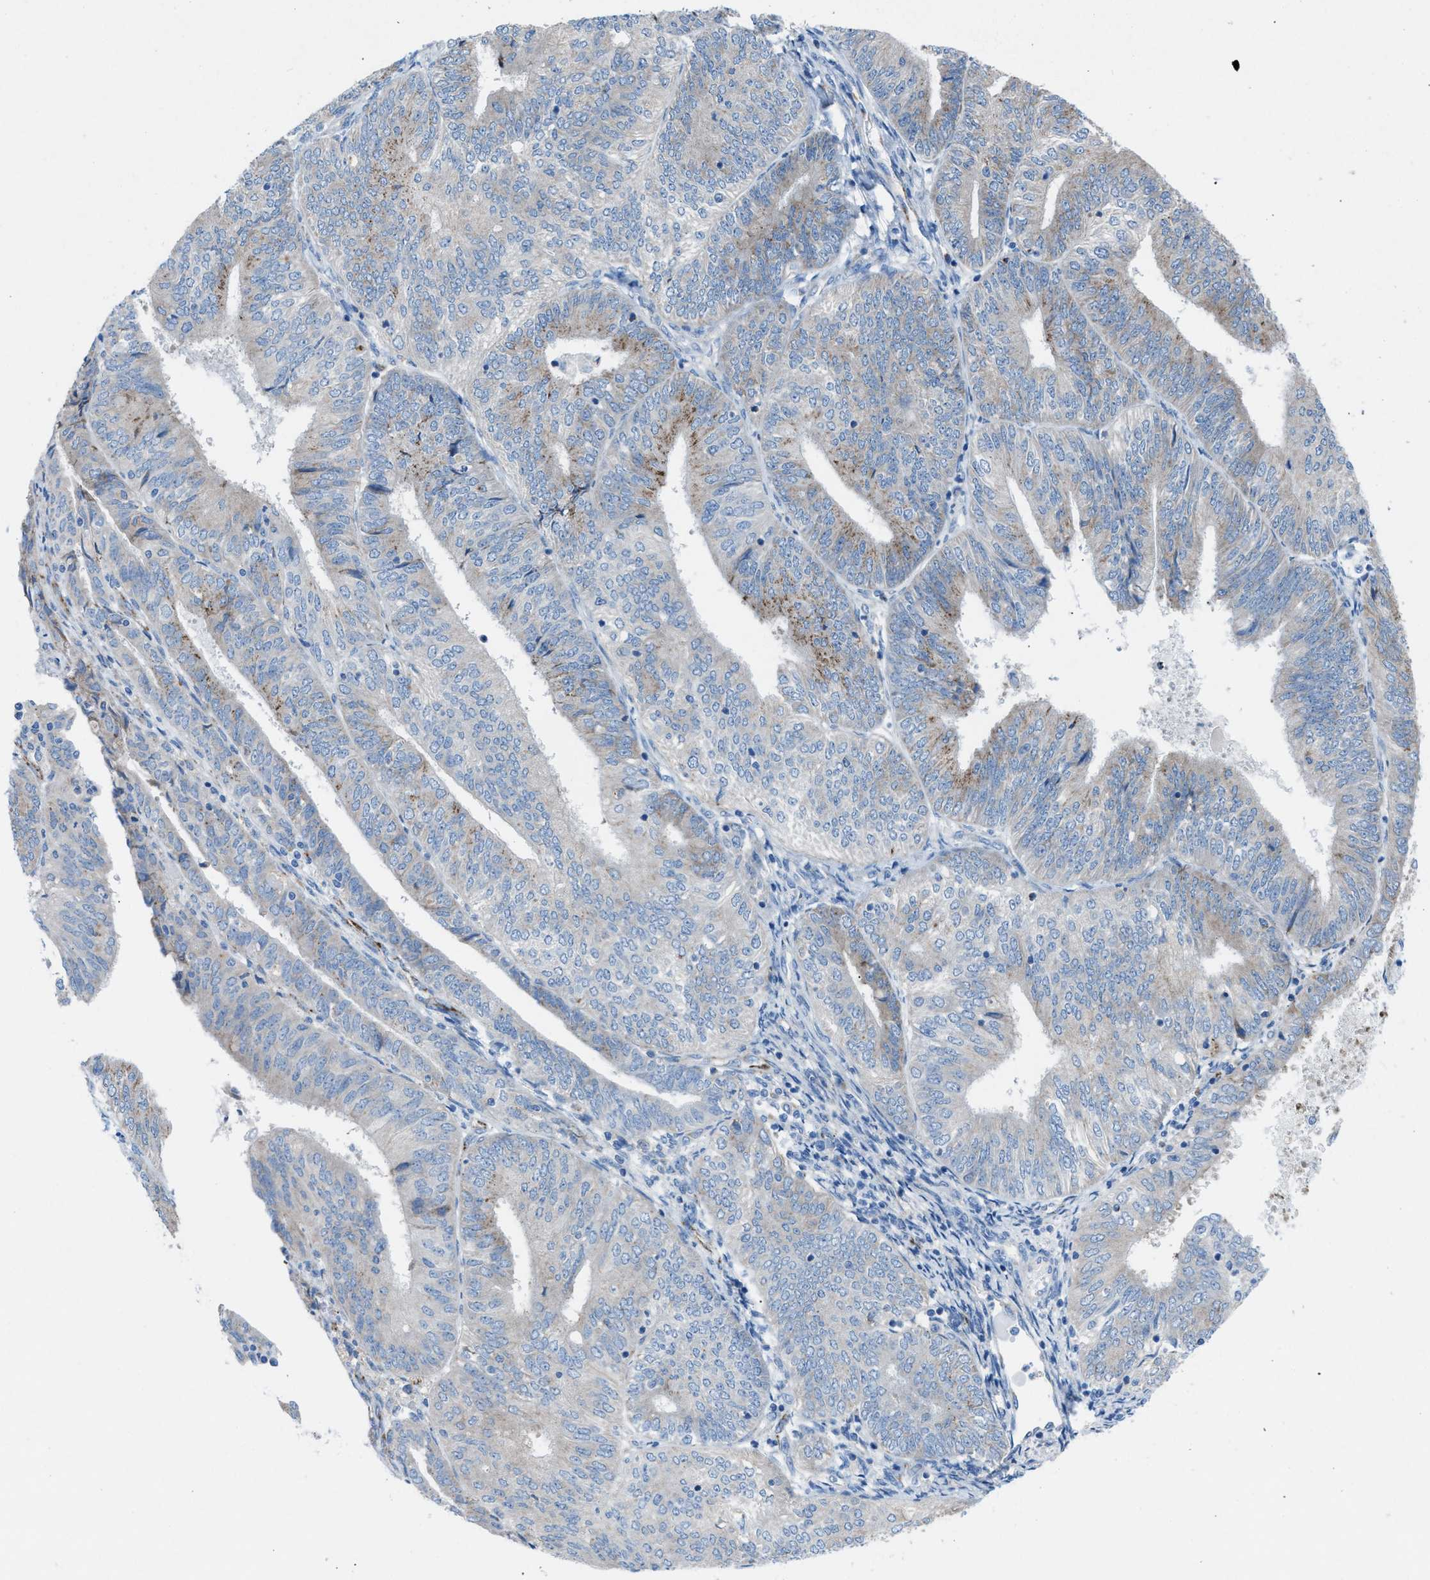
{"staining": {"intensity": "weak", "quantity": "<25%", "location": "cytoplasmic/membranous"}, "tissue": "endometrial cancer", "cell_type": "Tumor cells", "image_type": "cancer", "snomed": [{"axis": "morphology", "description": "Adenocarcinoma, NOS"}, {"axis": "topography", "description": "Endometrium"}], "caption": "This histopathology image is of endometrial cancer (adenocarcinoma) stained with immunohistochemistry to label a protein in brown with the nuclei are counter-stained blue. There is no positivity in tumor cells. (DAB immunohistochemistry (IHC) visualized using brightfield microscopy, high magnification).", "gene": "CD1B", "patient": {"sex": "female", "age": 58}}